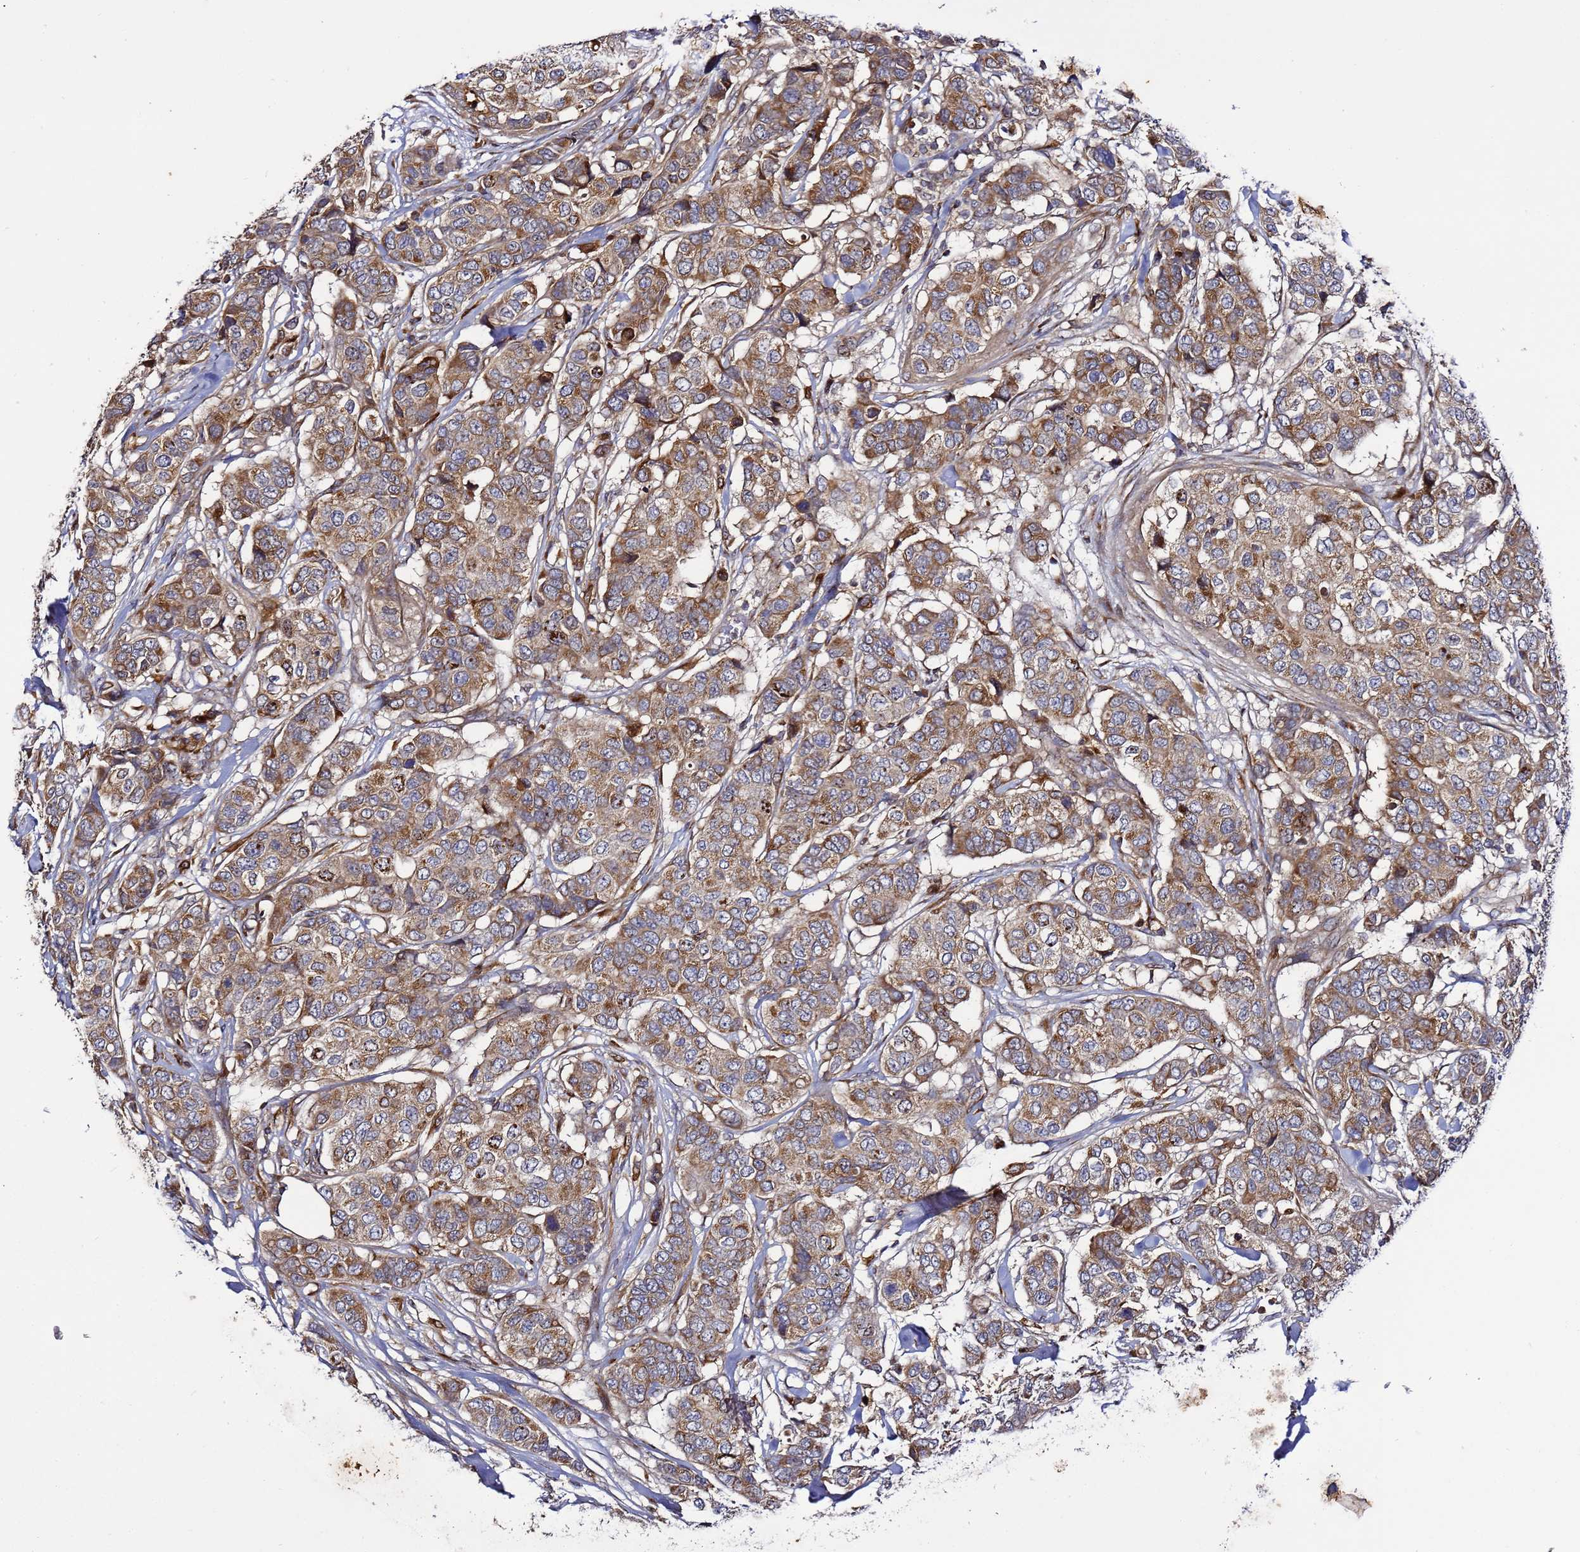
{"staining": {"intensity": "moderate", "quantity": ">75%", "location": "cytoplasmic/membranous"}, "tissue": "breast cancer", "cell_type": "Tumor cells", "image_type": "cancer", "snomed": [{"axis": "morphology", "description": "Lobular carcinoma"}, {"axis": "topography", "description": "Breast"}], "caption": "Human lobular carcinoma (breast) stained with a protein marker displays moderate staining in tumor cells.", "gene": "TMEM176B", "patient": {"sex": "female", "age": 51}}